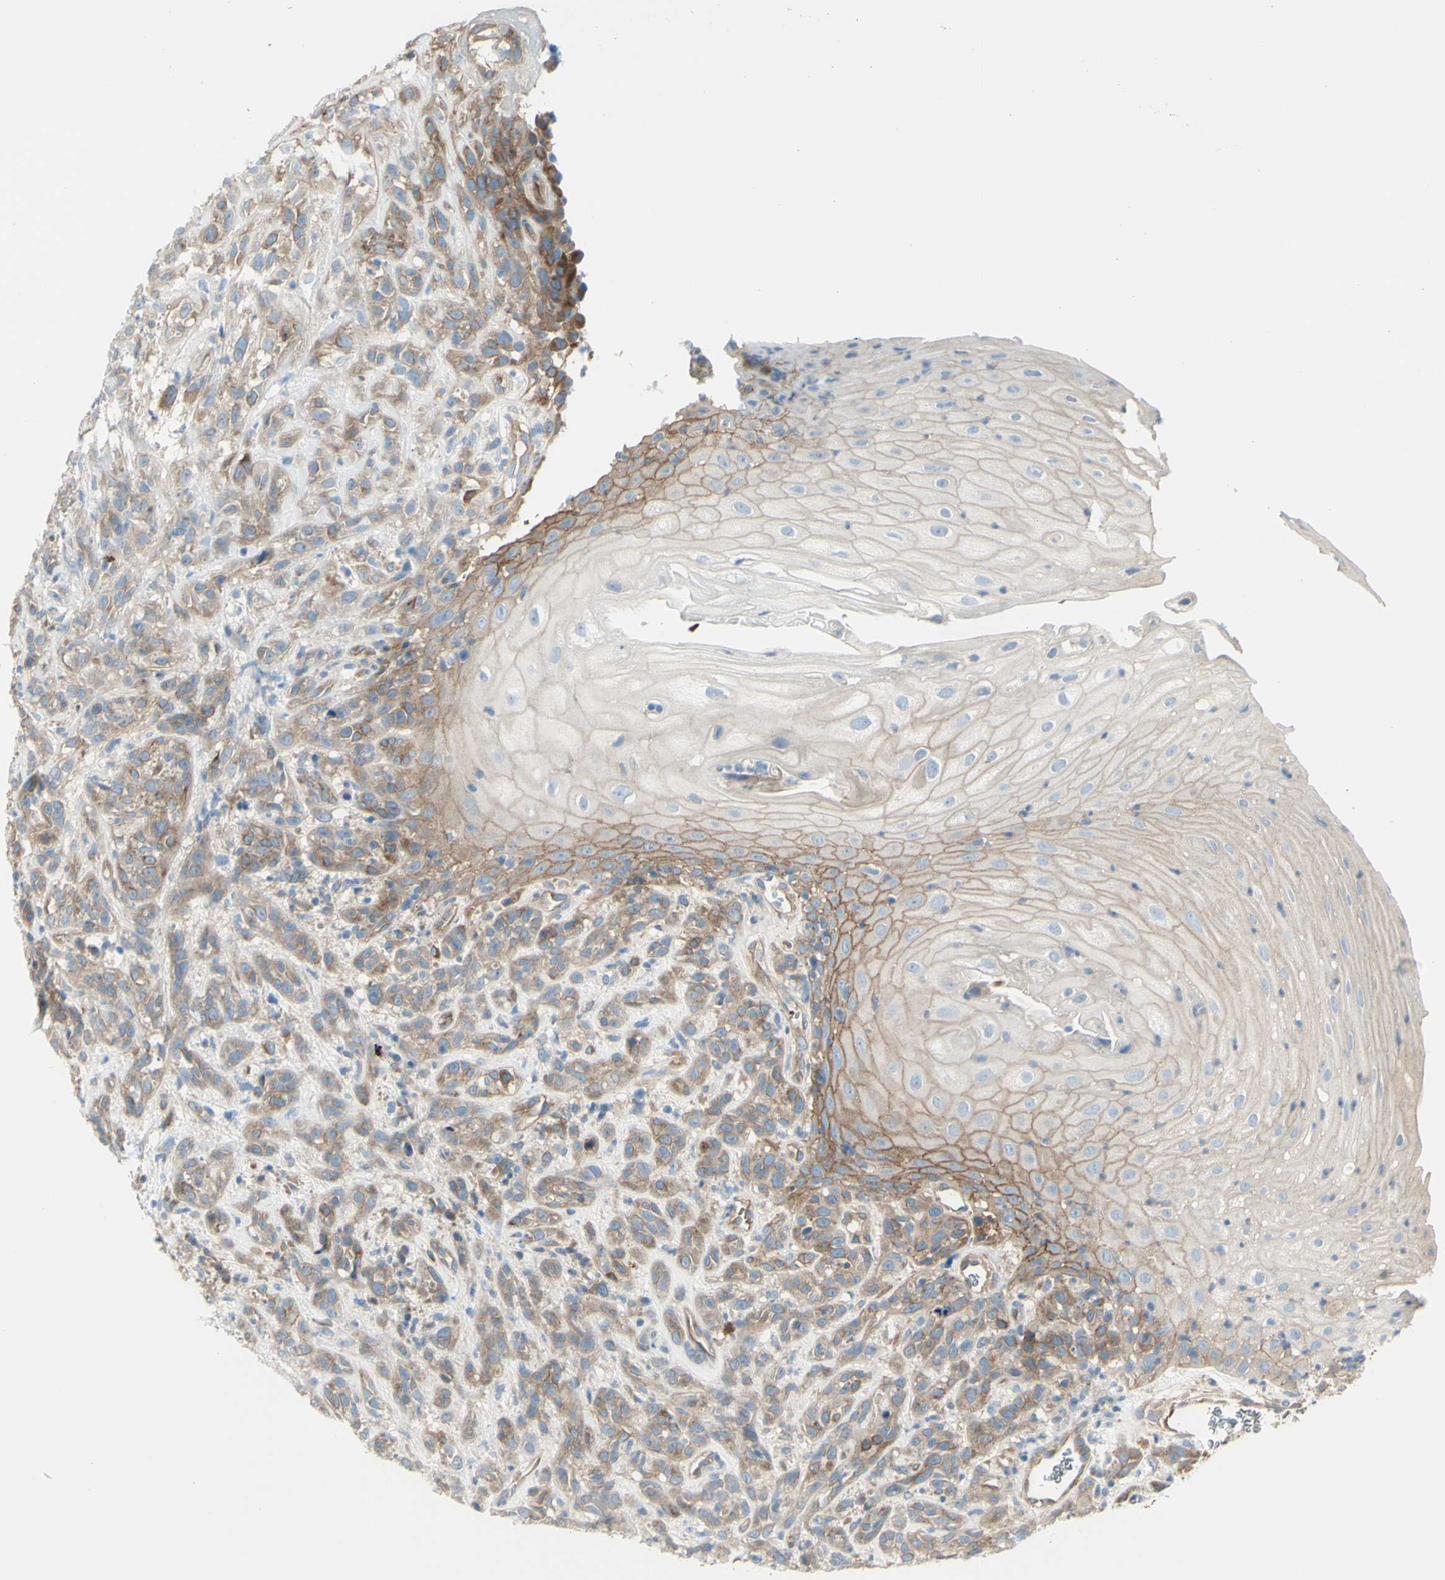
{"staining": {"intensity": "moderate", "quantity": ">75%", "location": "cytoplasmic/membranous"}, "tissue": "head and neck cancer", "cell_type": "Tumor cells", "image_type": "cancer", "snomed": [{"axis": "morphology", "description": "Normal tissue, NOS"}, {"axis": "morphology", "description": "Squamous cell carcinoma, NOS"}, {"axis": "topography", "description": "Cartilage tissue"}, {"axis": "topography", "description": "Head-Neck"}], "caption": "This is a micrograph of IHC staining of squamous cell carcinoma (head and neck), which shows moderate positivity in the cytoplasmic/membranous of tumor cells.", "gene": "PCDHGA2", "patient": {"sex": "male", "age": 62}}